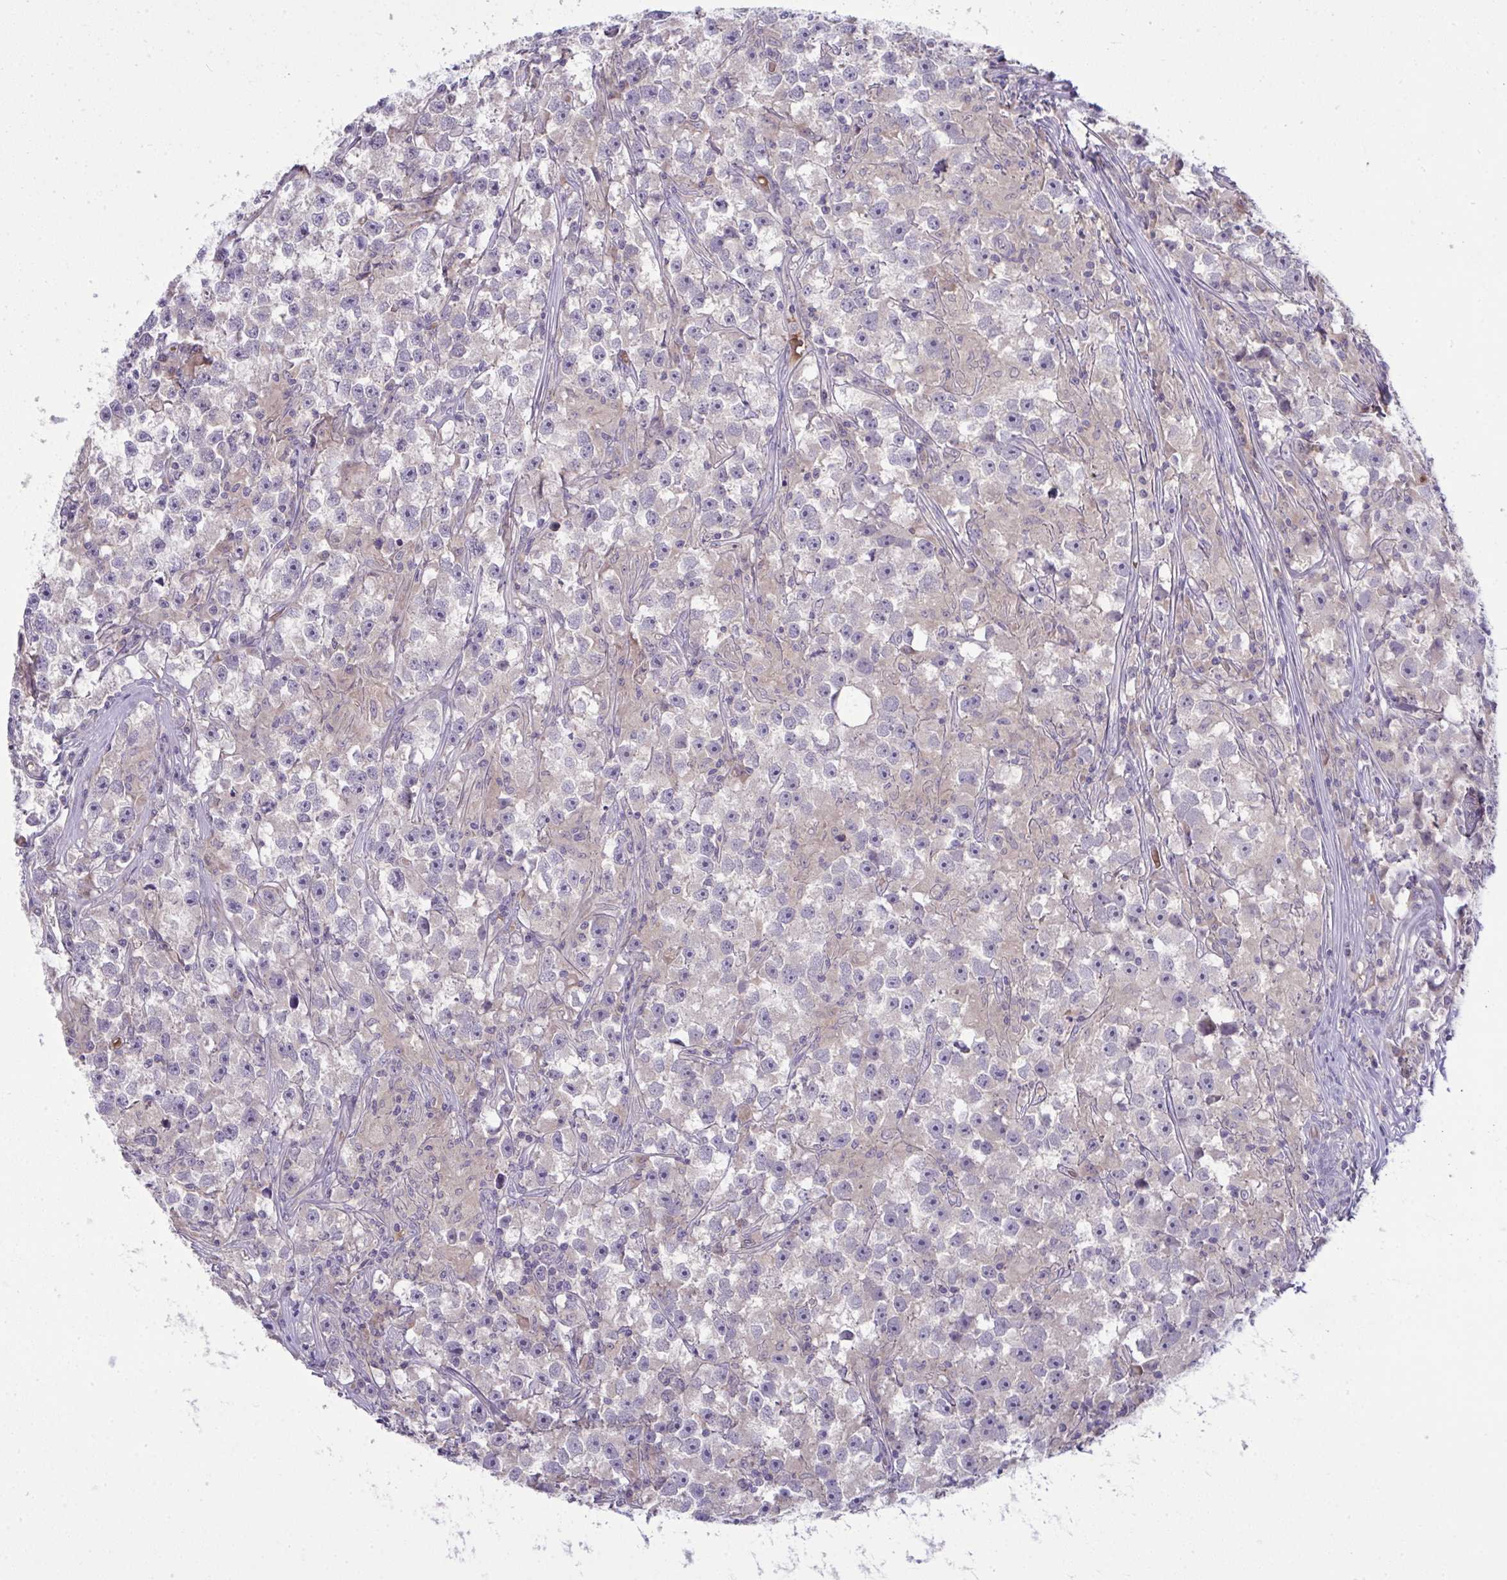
{"staining": {"intensity": "negative", "quantity": "none", "location": "none"}, "tissue": "testis cancer", "cell_type": "Tumor cells", "image_type": "cancer", "snomed": [{"axis": "morphology", "description": "Seminoma, NOS"}, {"axis": "topography", "description": "Testis"}], "caption": "Immunohistochemical staining of human testis seminoma exhibits no significant staining in tumor cells. Nuclei are stained in blue.", "gene": "SPTB", "patient": {"sex": "male", "age": 33}}